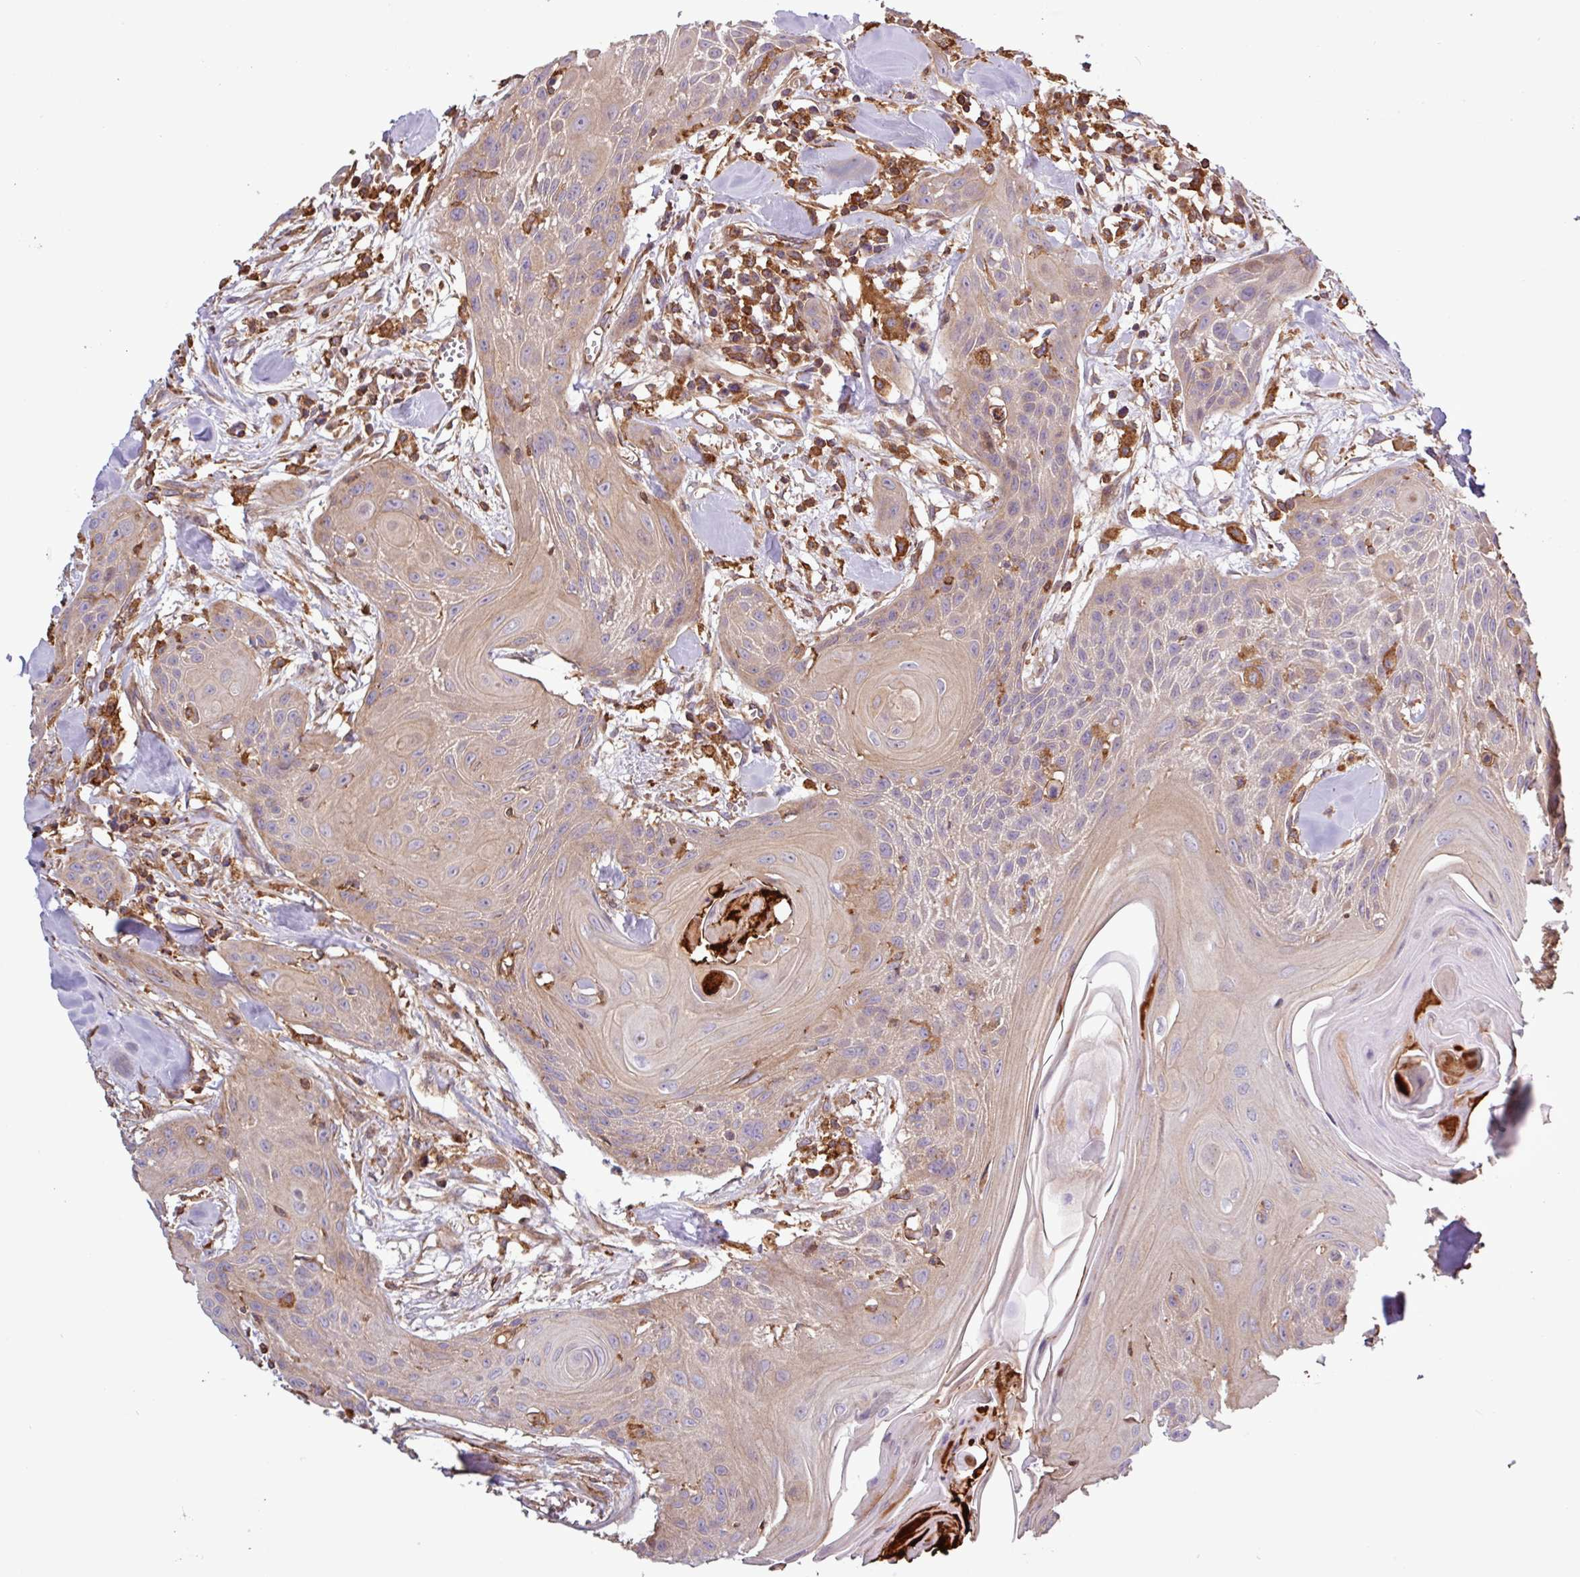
{"staining": {"intensity": "weak", "quantity": "25%-75%", "location": "cytoplasmic/membranous"}, "tissue": "head and neck cancer", "cell_type": "Tumor cells", "image_type": "cancer", "snomed": [{"axis": "morphology", "description": "Squamous cell carcinoma, NOS"}, {"axis": "topography", "description": "Lymph node"}, {"axis": "topography", "description": "Salivary gland"}, {"axis": "topography", "description": "Head-Neck"}], "caption": "Immunohistochemistry photomicrograph of human squamous cell carcinoma (head and neck) stained for a protein (brown), which reveals low levels of weak cytoplasmic/membranous positivity in about 25%-75% of tumor cells.", "gene": "ACTR3", "patient": {"sex": "female", "age": 74}}